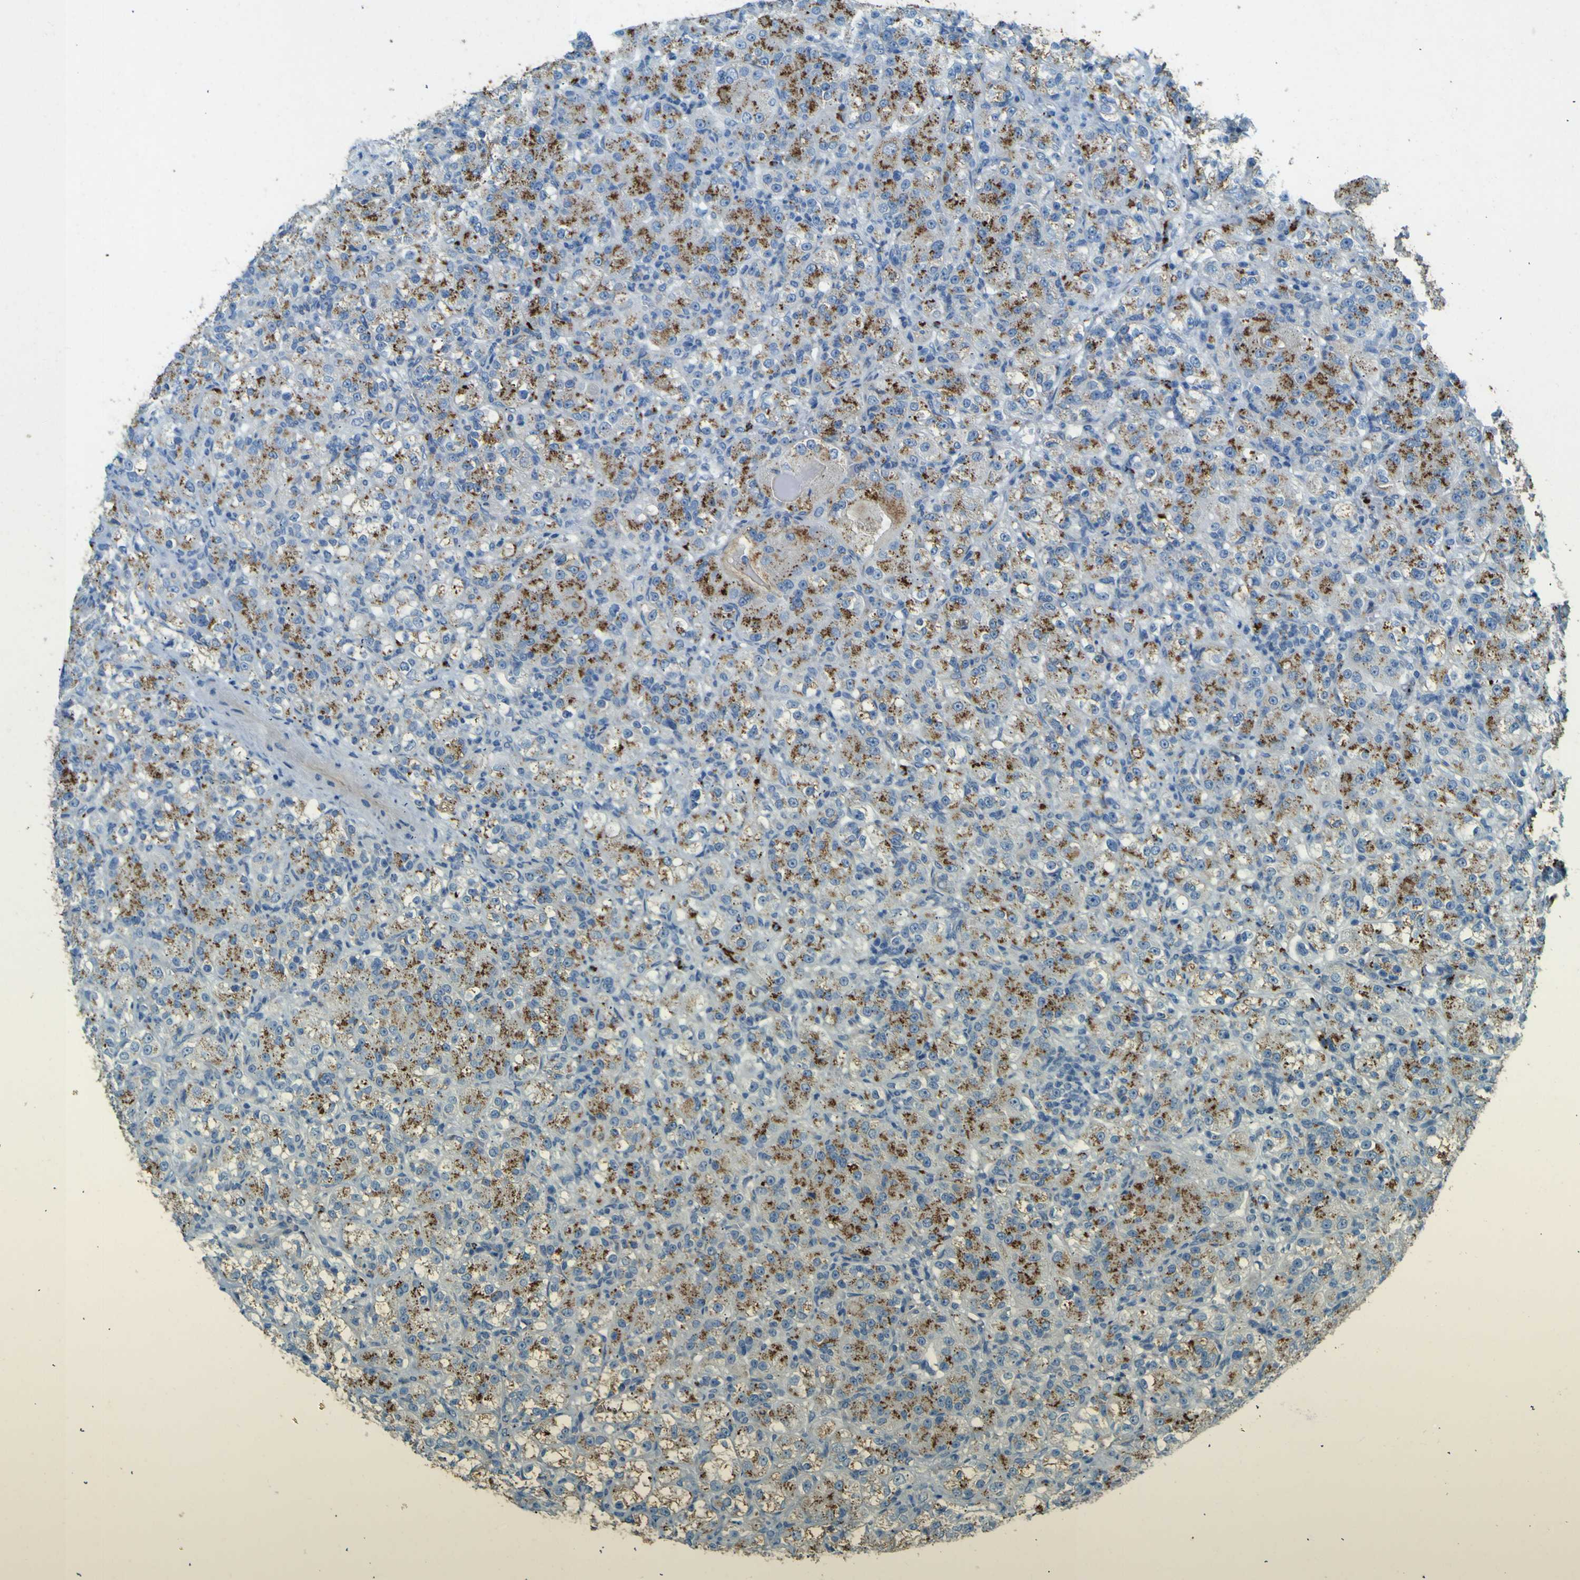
{"staining": {"intensity": "strong", "quantity": ">75%", "location": "cytoplasmic/membranous"}, "tissue": "renal cancer", "cell_type": "Tumor cells", "image_type": "cancer", "snomed": [{"axis": "morphology", "description": "Adenocarcinoma, NOS"}, {"axis": "topography", "description": "Kidney"}], "caption": "Renal adenocarcinoma stained with immunohistochemistry (IHC) exhibits strong cytoplasmic/membranous positivity in about >75% of tumor cells.", "gene": "PDE9A", "patient": {"sex": "male", "age": 61}}